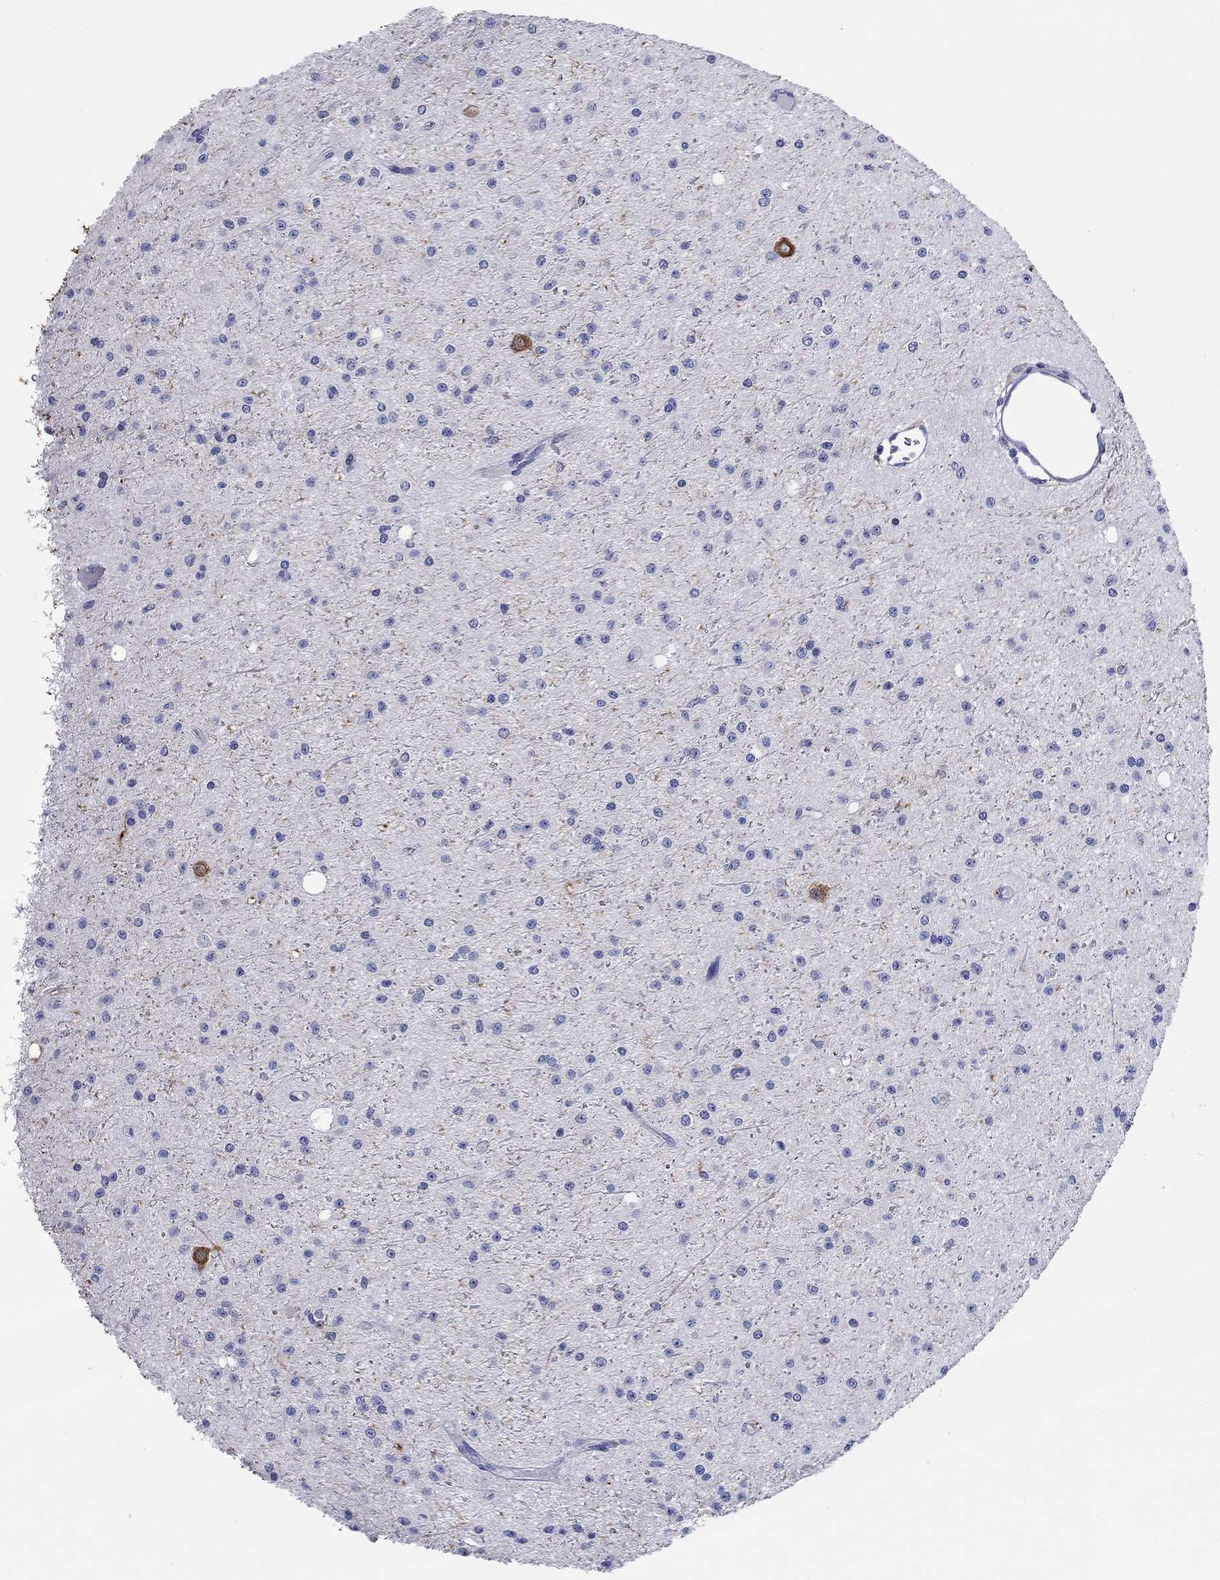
{"staining": {"intensity": "moderate", "quantity": "<25%", "location": "cytoplasmic/membranous"}, "tissue": "glioma", "cell_type": "Tumor cells", "image_type": "cancer", "snomed": [{"axis": "morphology", "description": "Glioma, malignant, Low grade"}, {"axis": "topography", "description": "Brain"}], "caption": "High-magnification brightfield microscopy of glioma stained with DAB (brown) and counterstained with hematoxylin (blue). tumor cells exhibit moderate cytoplasmic/membranous positivity is present in about<25% of cells.", "gene": "RAP1GAP", "patient": {"sex": "male", "age": 27}}